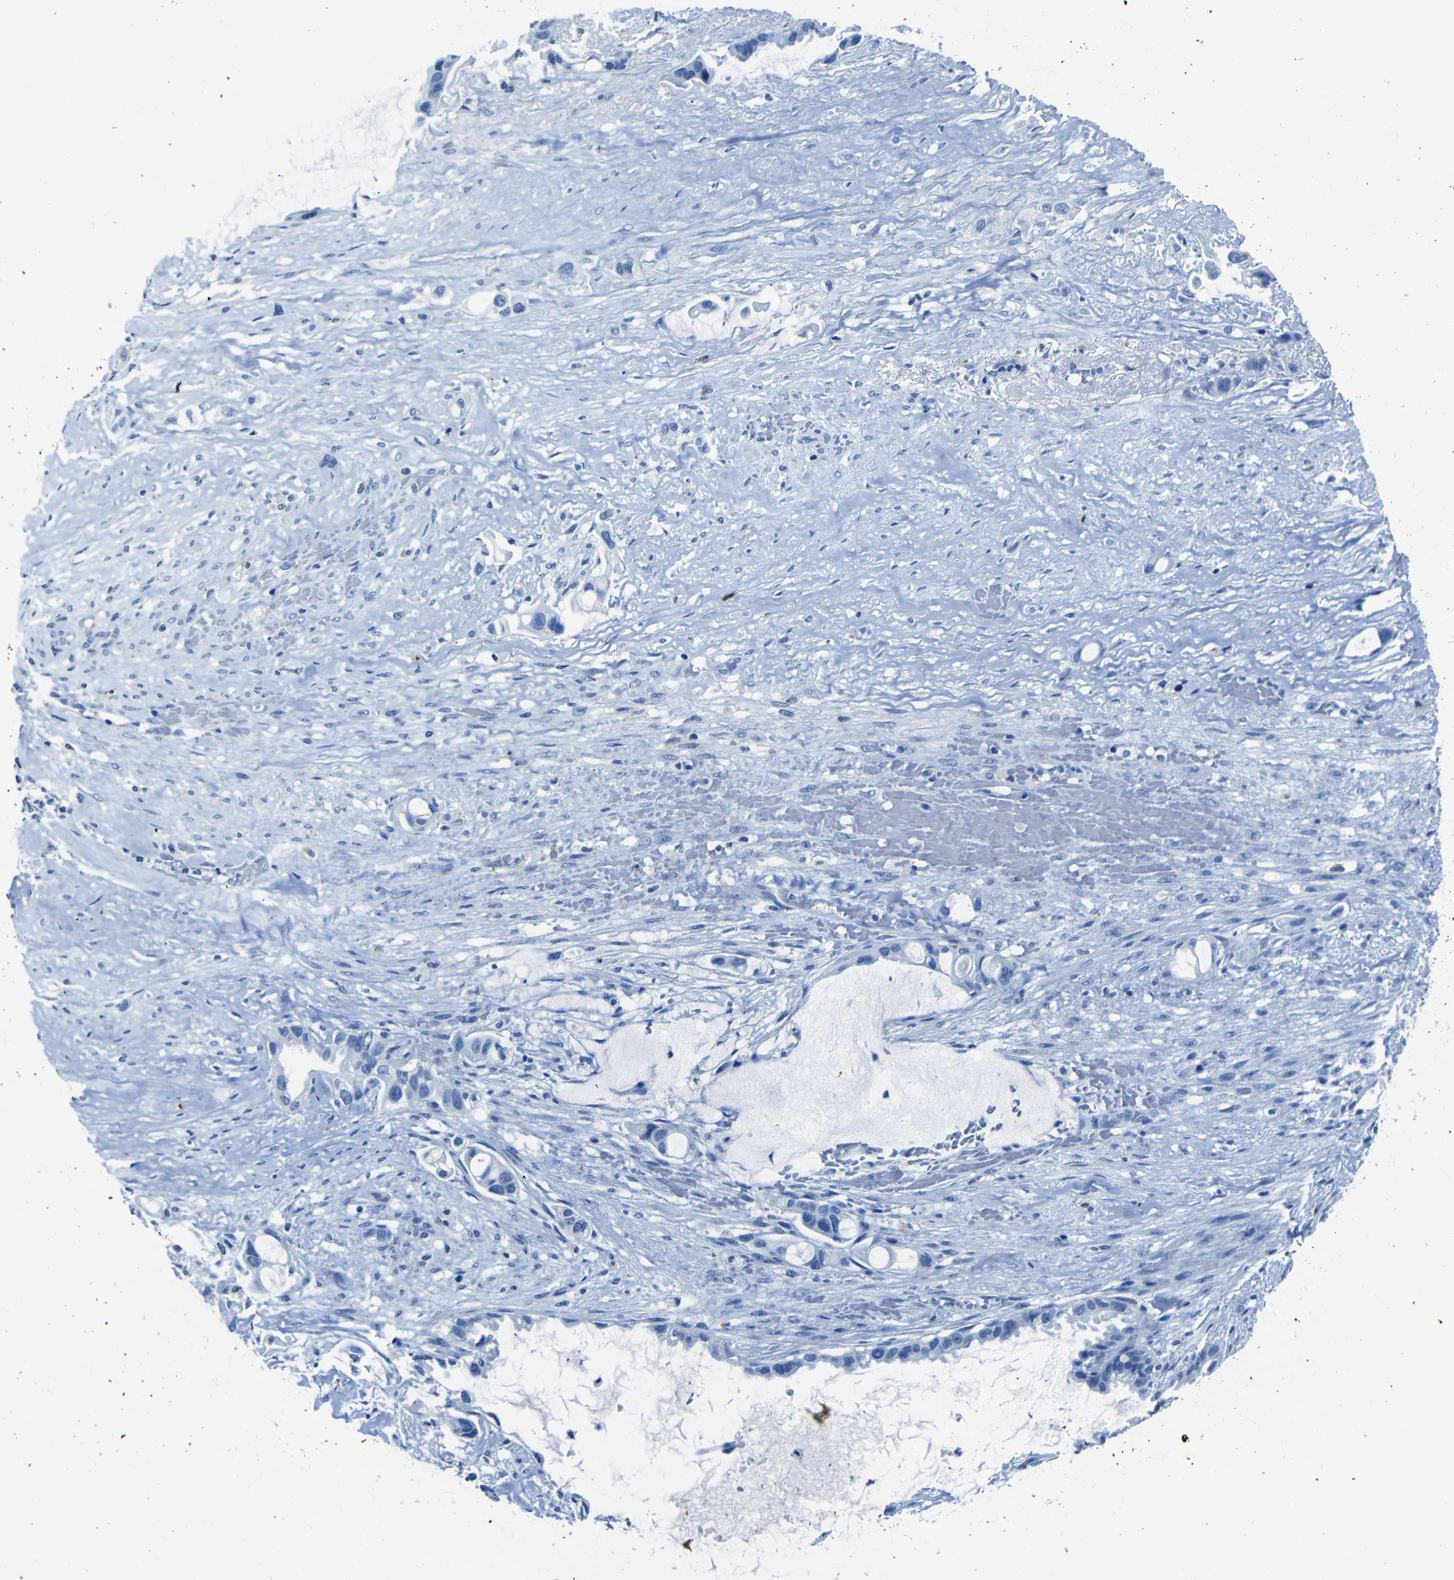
{"staining": {"intensity": "negative", "quantity": "none", "location": "none"}, "tissue": "liver cancer", "cell_type": "Tumor cells", "image_type": "cancer", "snomed": [{"axis": "morphology", "description": "Cholangiocarcinoma"}, {"axis": "topography", "description": "Liver"}], "caption": "Cholangiocarcinoma (liver) was stained to show a protein in brown. There is no significant positivity in tumor cells.", "gene": "CLDN11", "patient": {"sex": "female", "age": 65}}